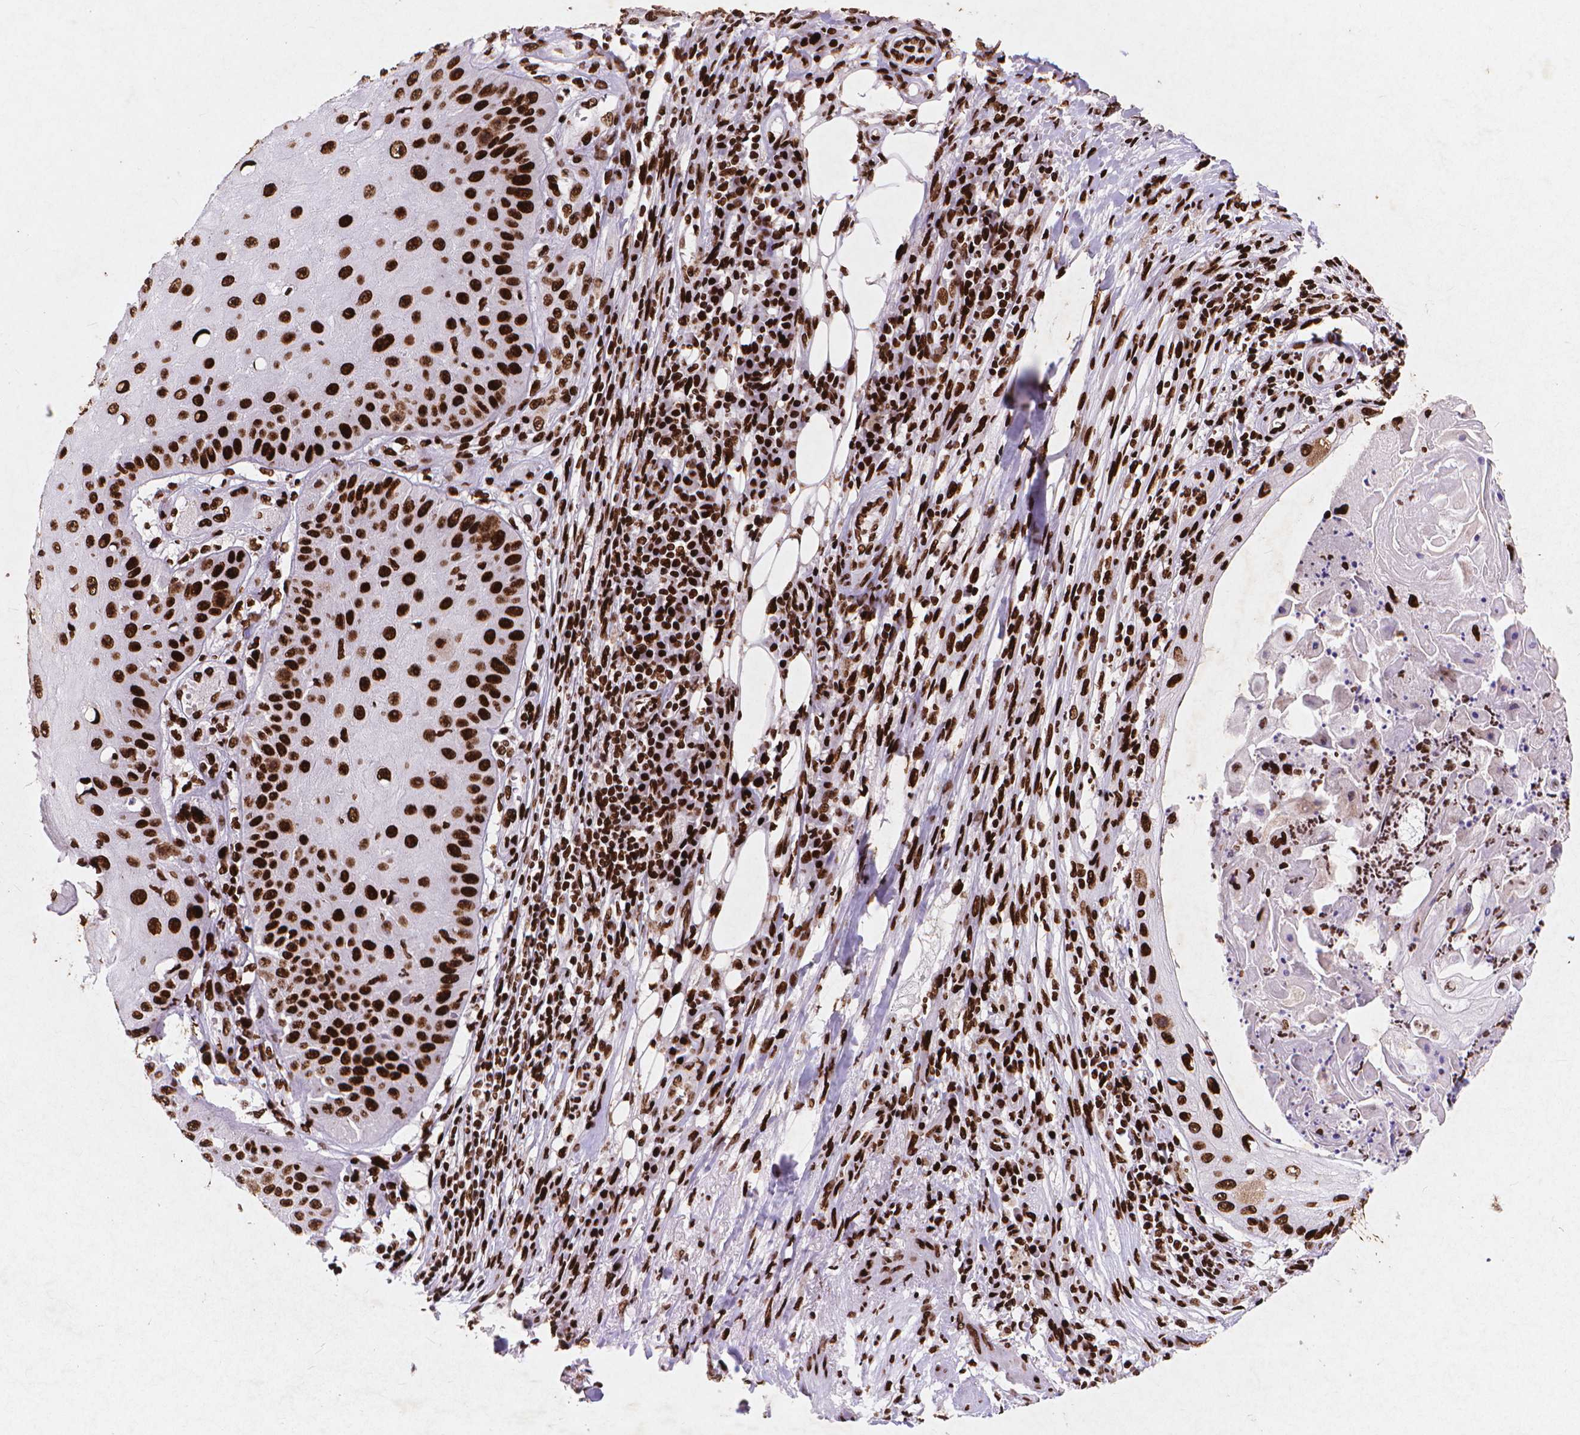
{"staining": {"intensity": "strong", "quantity": ">75%", "location": "nuclear"}, "tissue": "skin cancer", "cell_type": "Tumor cells", "image_type": "cancer", "snomed": [{"axis": "morphology", "description": "Squamous cell carcinoma, NOS"}, {"axis": "topography", "description": "Skin"}], "caption": "Immunohistochemical staining of skin cancer shows strong nuclear protein expression in about >75% of tumor cells.", "gene": "CITED2", "patient": {"sex": "male", "age": 70}}